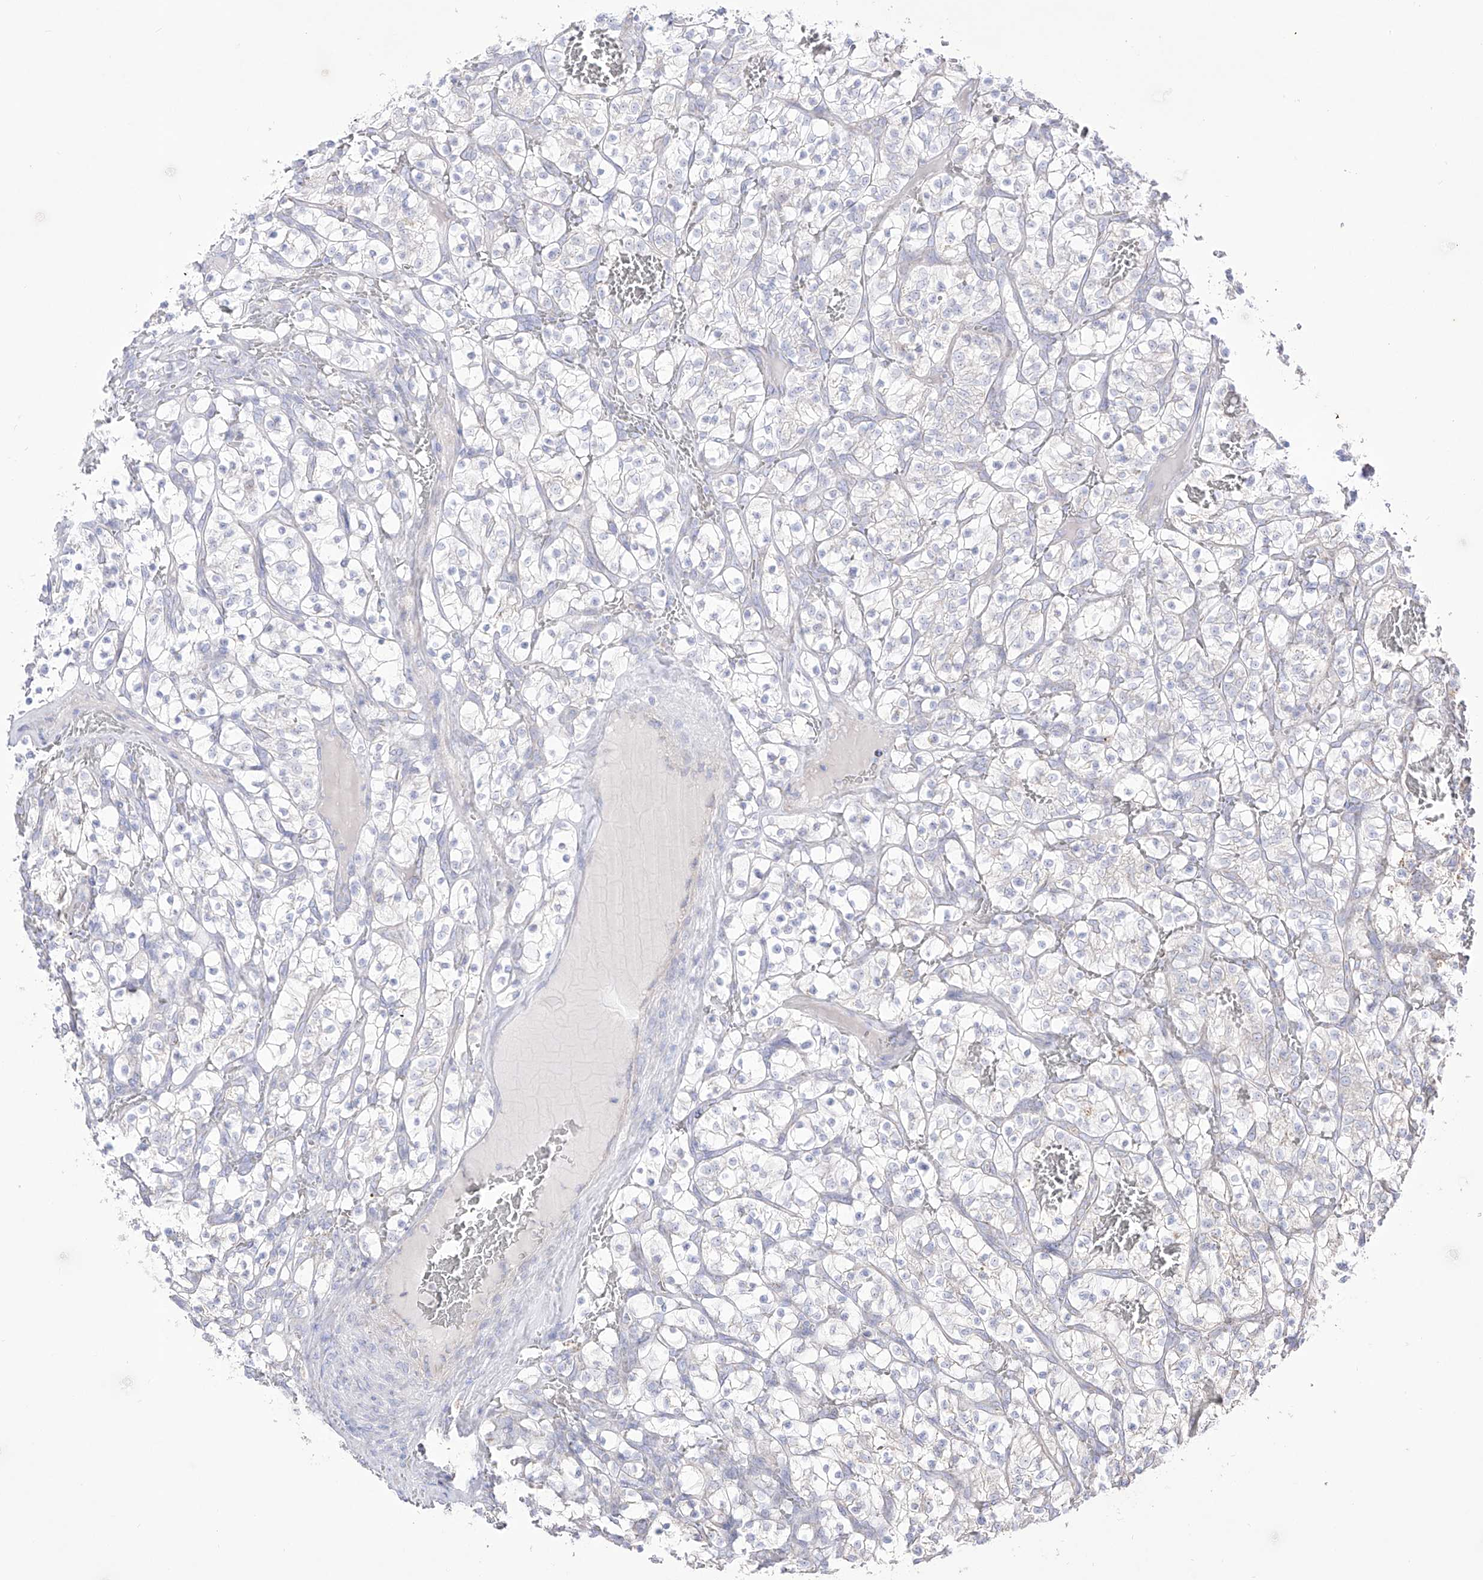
{"staining": {"intensity": "negative", "quantity": "none", "location": "none"}, "tissue": "renal cancer", "cell_type": "Tumor cells", "image_type": "cancer", "snomed": [{"axis": "morphology", "description": "Adenocarcinoma, NOS"}, {"axis": "topography", "description": "Kidney"}], "caption": "The immunohistochemistry photomicrograph has no significant expression in tumor cells of renal cancer (adenocarcinoma) tissue.", "gene": "RCHY1", "patient": {"sex": "female", "age": 57}}